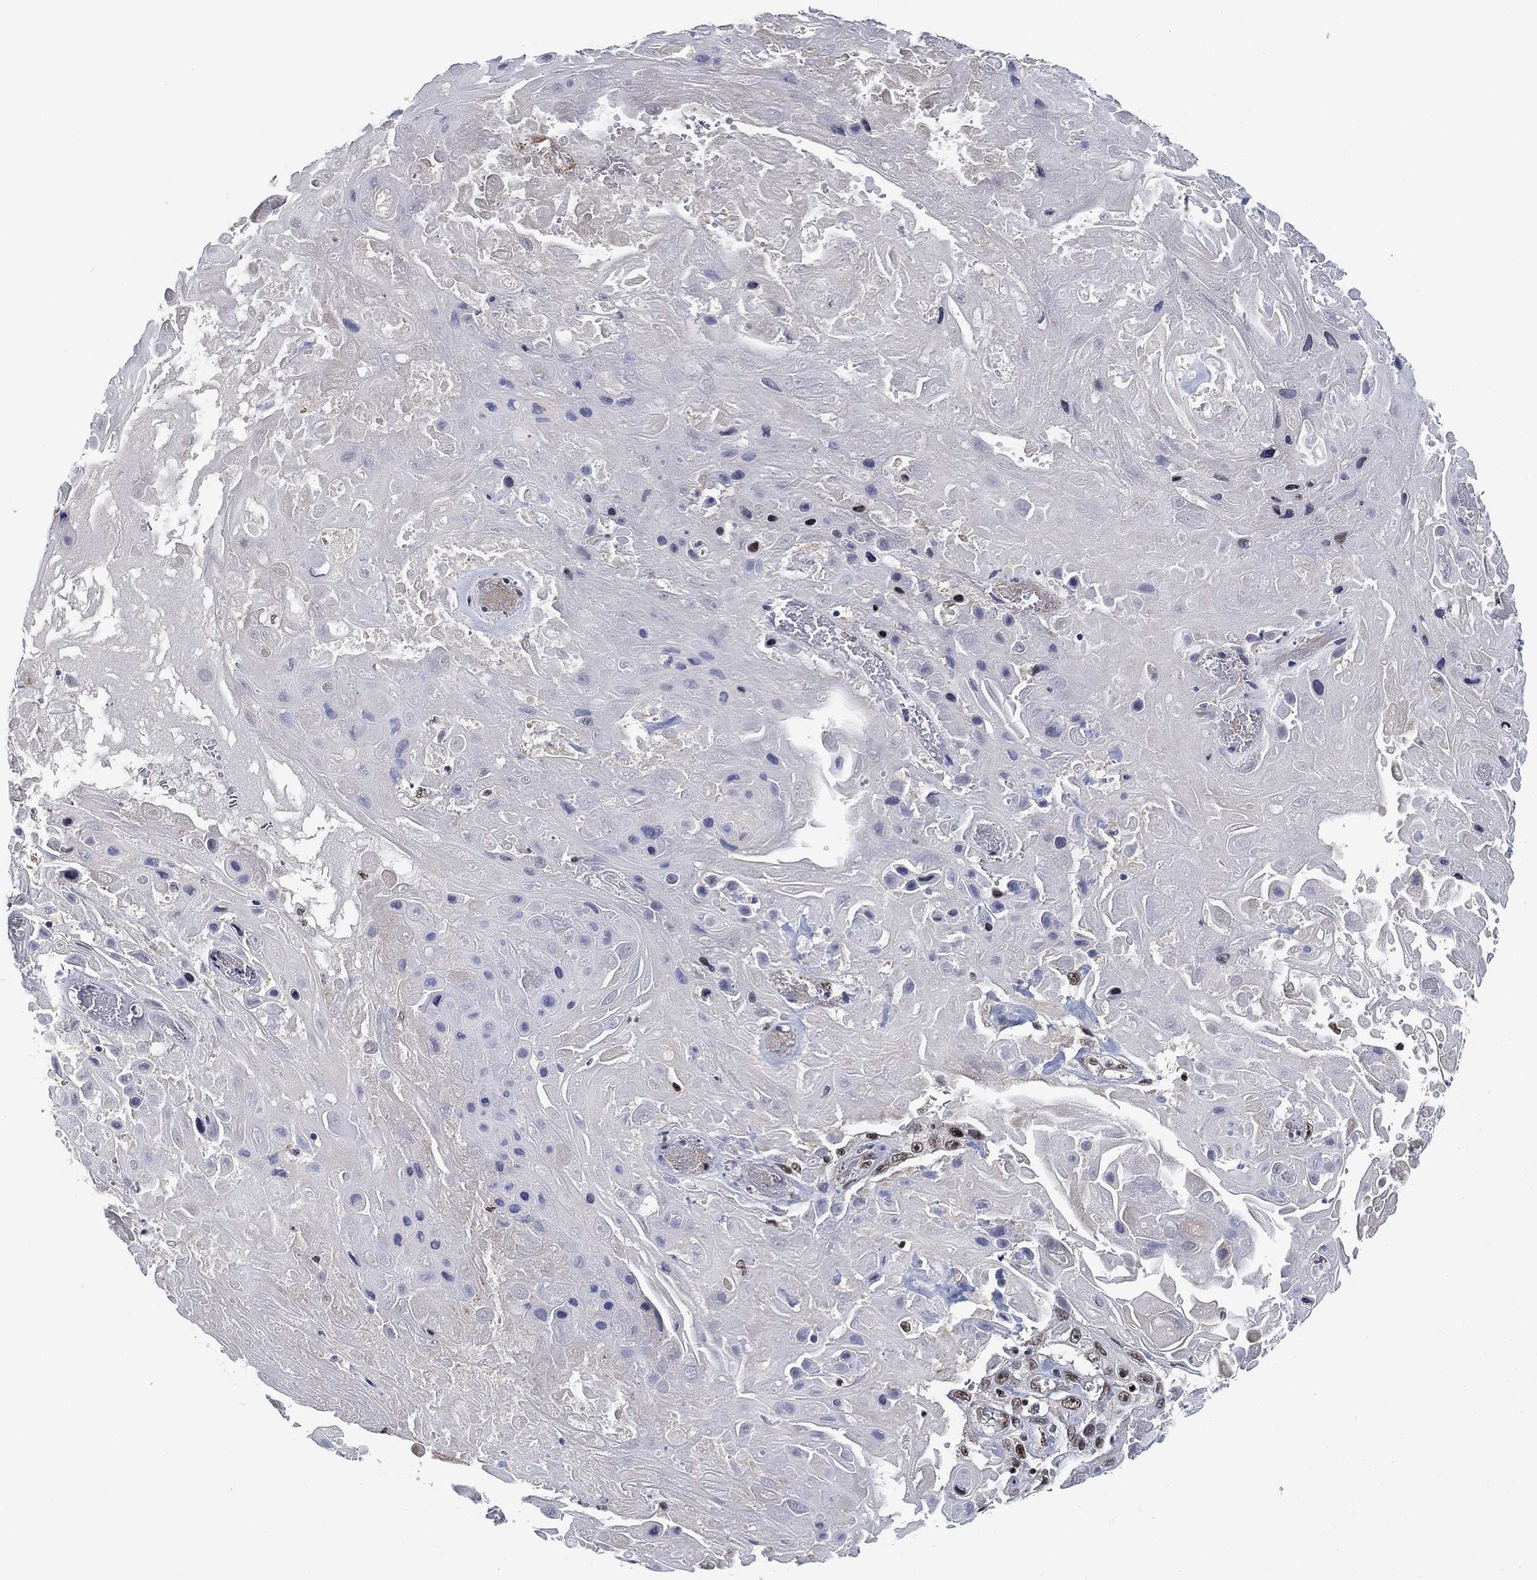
{"staining": {"intensity": "moderate", "quantity": "25%-75%", "location": "nuclear"}, "tissue": "skin cancer", "cell_type": "Tumor cells", "image_type": "cancer", "snomed": [{"axis": "morphology", "description": "Squamous cell carcinoma, NOS"}, {"axis": "topography", "description": "Skin"}], "caption": "Skin squamous cell carcinoma tissue reveals moderate nuclear staining in about 25%-75% of tumor cells", "gene": "ZSCAN30", "patient": {"sex": "male", "age": 82}}